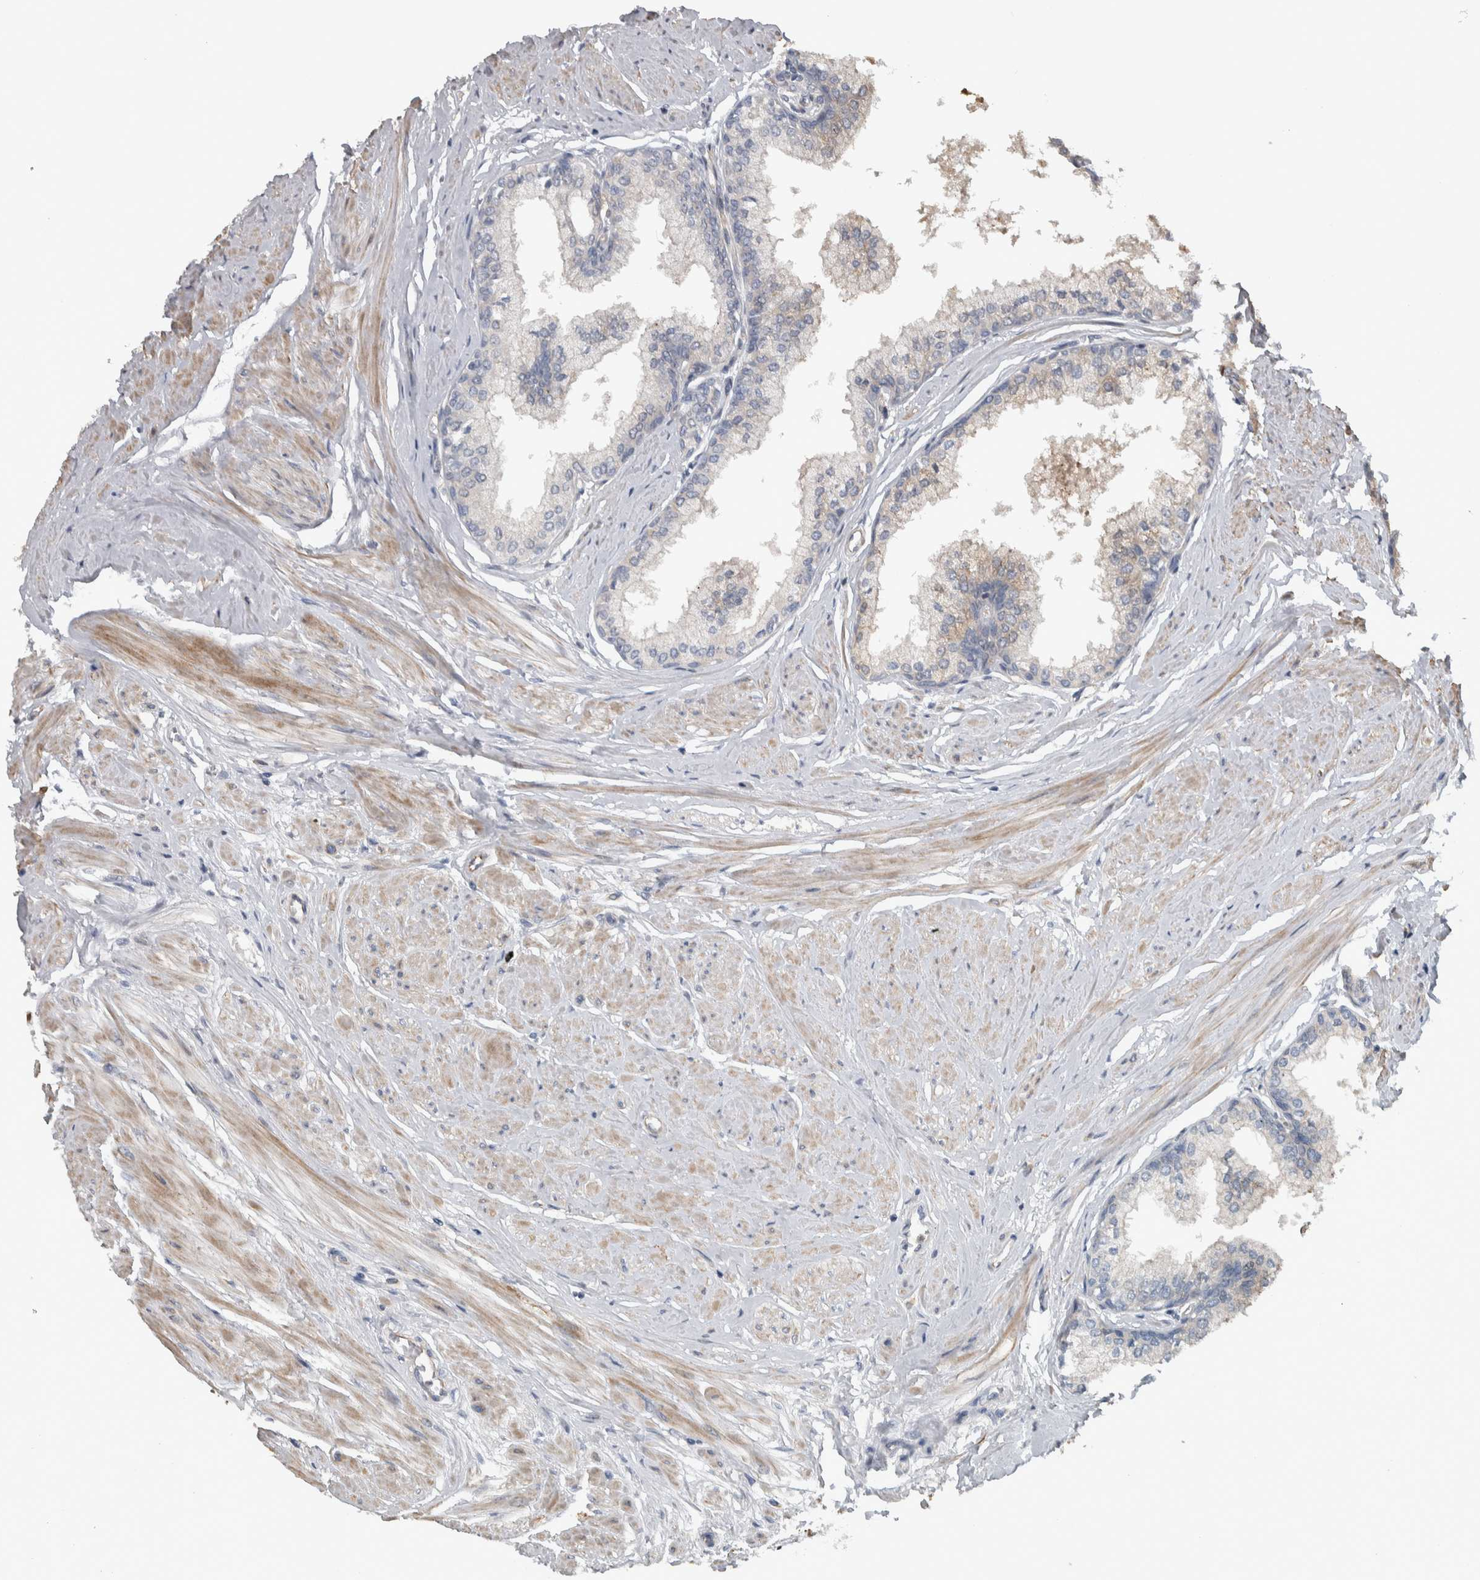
{"staining": {"intensity": "weak", "quantity": "<25%", "location": "cytoplasmic/membranous"}, "tissue": "seminal vesicle", "cell_type": "Glandular cells", "image_type": "normal", "snomed": [{"axis": "morphology", "description": "Normal tissue, NOS"}, {"axis": "topography", "description": "Prostate"}, {"axis": "topography", "description": "Seminal veicle"}], "caption": "Glandular cells show no significant protein staining in normal seminal vesicle. (DAB (3,3'-diaminobenzidine) IHC visualized using brightfield microscopy, high magnification).", "gene": "NT5C2", "patient": {"sex": "male", "age": 60}}